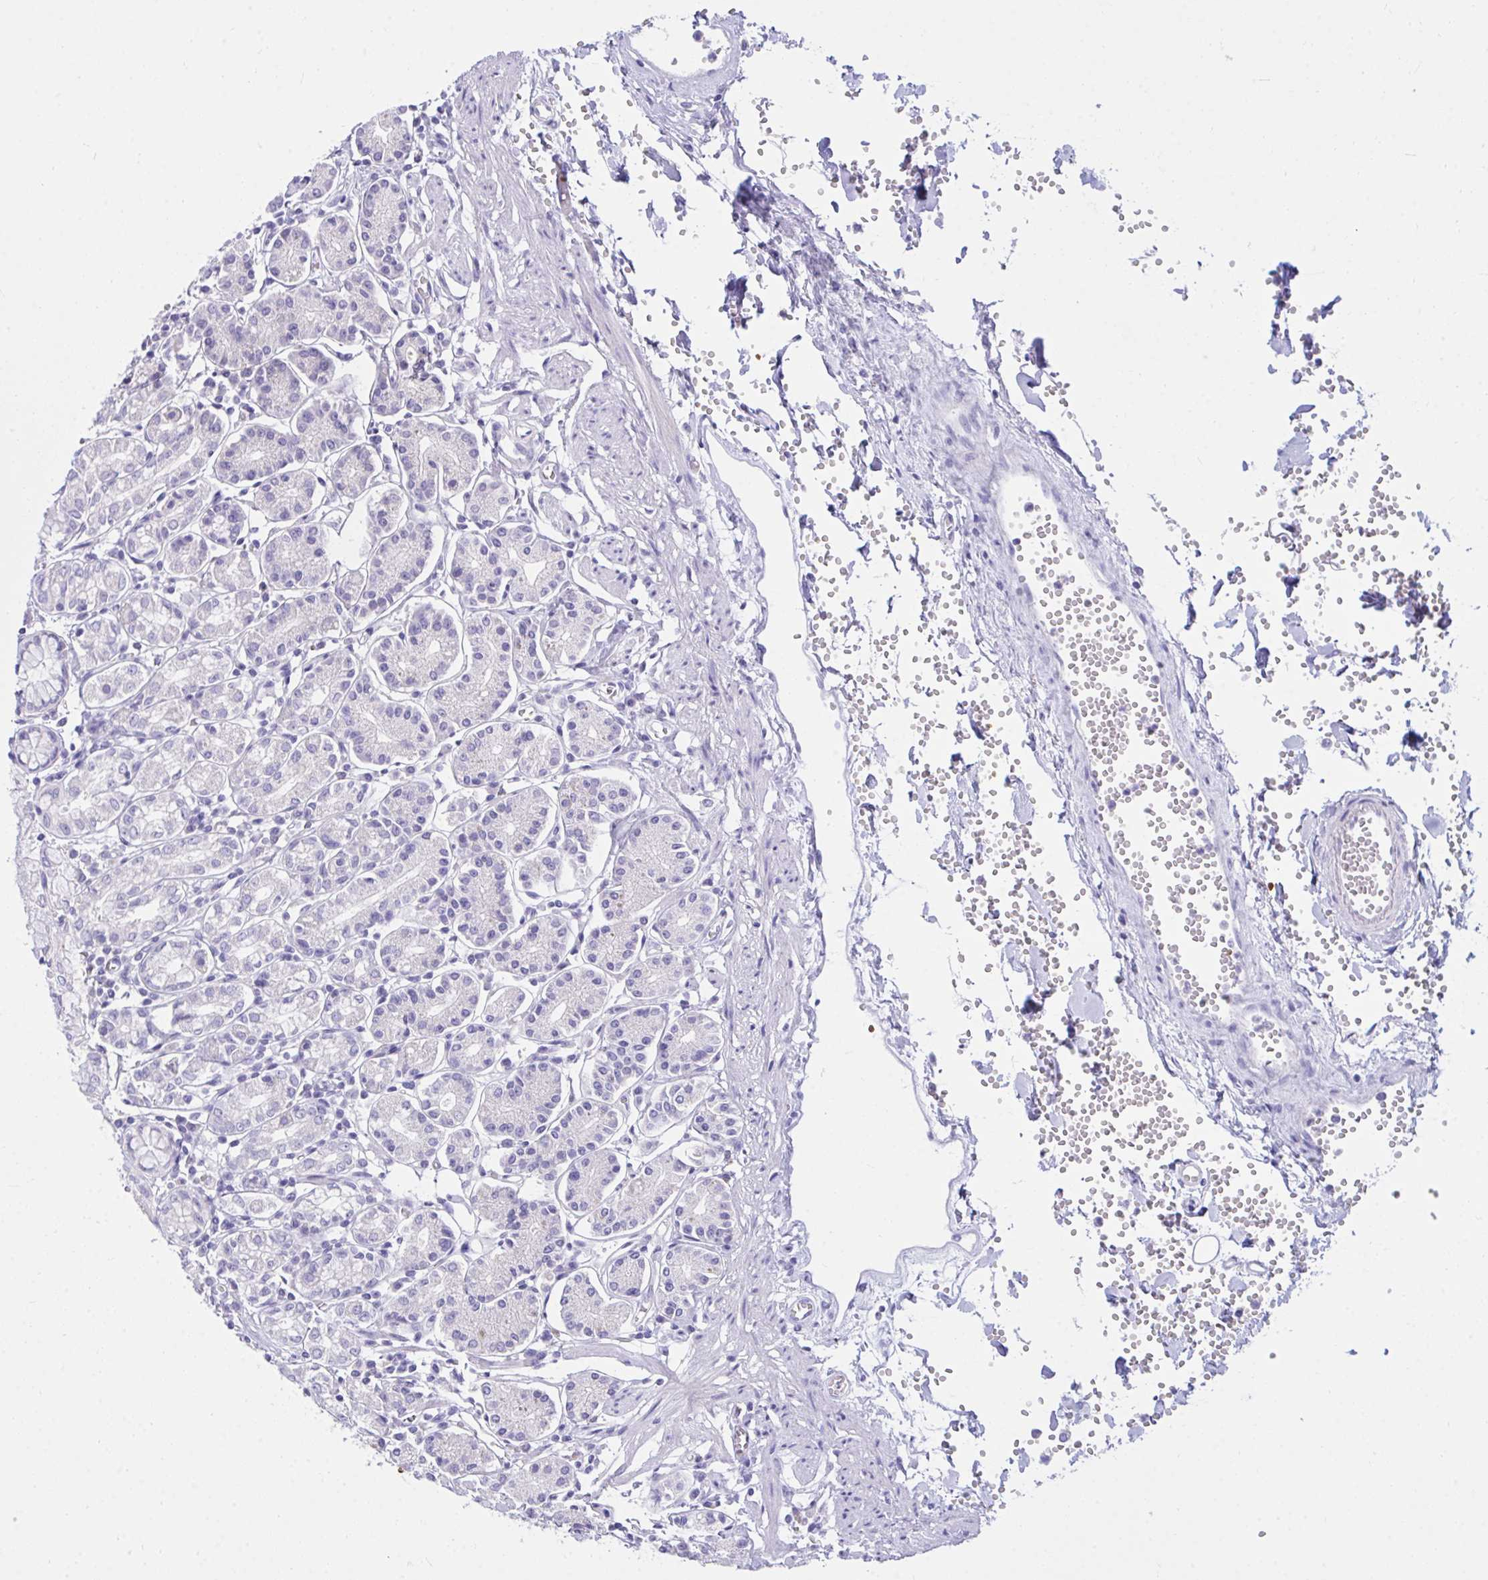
{"staining": {"intensity": "negative", "quantity": "none", "location": "none"}, "tissue": "stomach", "cell_type": "Glandular cells", "image_type": "normal", "snomed": [{"axis": "morphology", "description": "Normal tissue, NOS"}, {"axis": "topography", "description": "Stomach"}], "caption": "Immunohistochemistry (IHC) of unremarkable stomach exhibits no positivity in glandular cells. (Immunohistochemistry, brightfield microscopy, high magnification).", "gene": "PLEKHH1", "patient": {"sex": "female", "age": 62}}